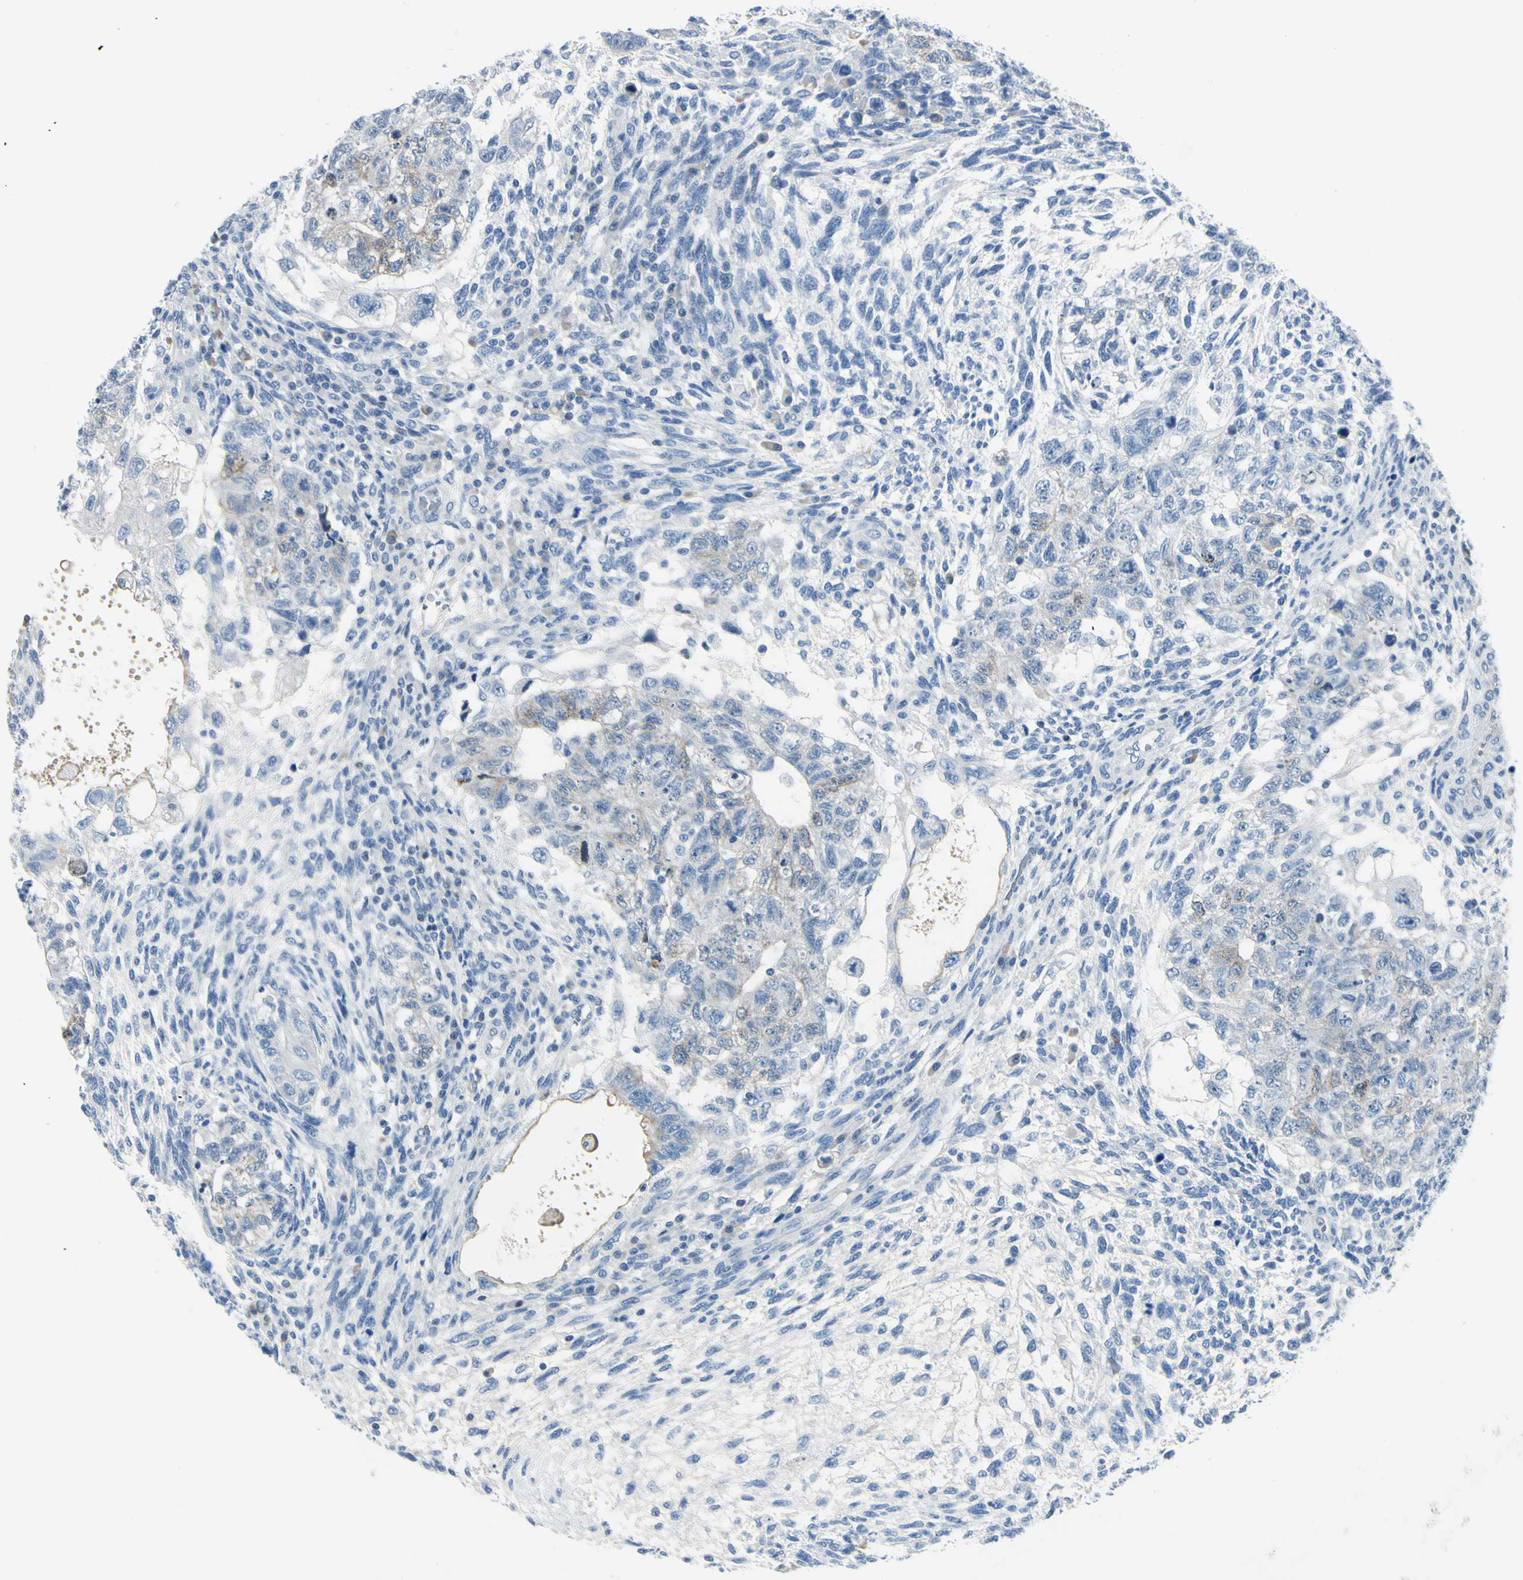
{"staining": {"intensity": "negative", "quantity": "none", "location": "none"}, "tissue": "testis cancer", "cell_type": "Tumor cells", "image_type": "cancer", "snomed": [{"axis": "morphology", "description": "Normal tissue, NOS"}, {"axis": "morphology", "description": "Carcinoma, Embryonal, NOS"}, {"axis": "topography", "description": "Testis"}], "caption": "Immunohistochemical staining of human testis embryonal carcinoma demonstrates no significant expression in tumor cells. The staining is performed using DAB brown chromogen with nuclei counter-stained in using hematoxylin.", "gene": "DLG4", "patient": {"sex": "male", "age": 36}}